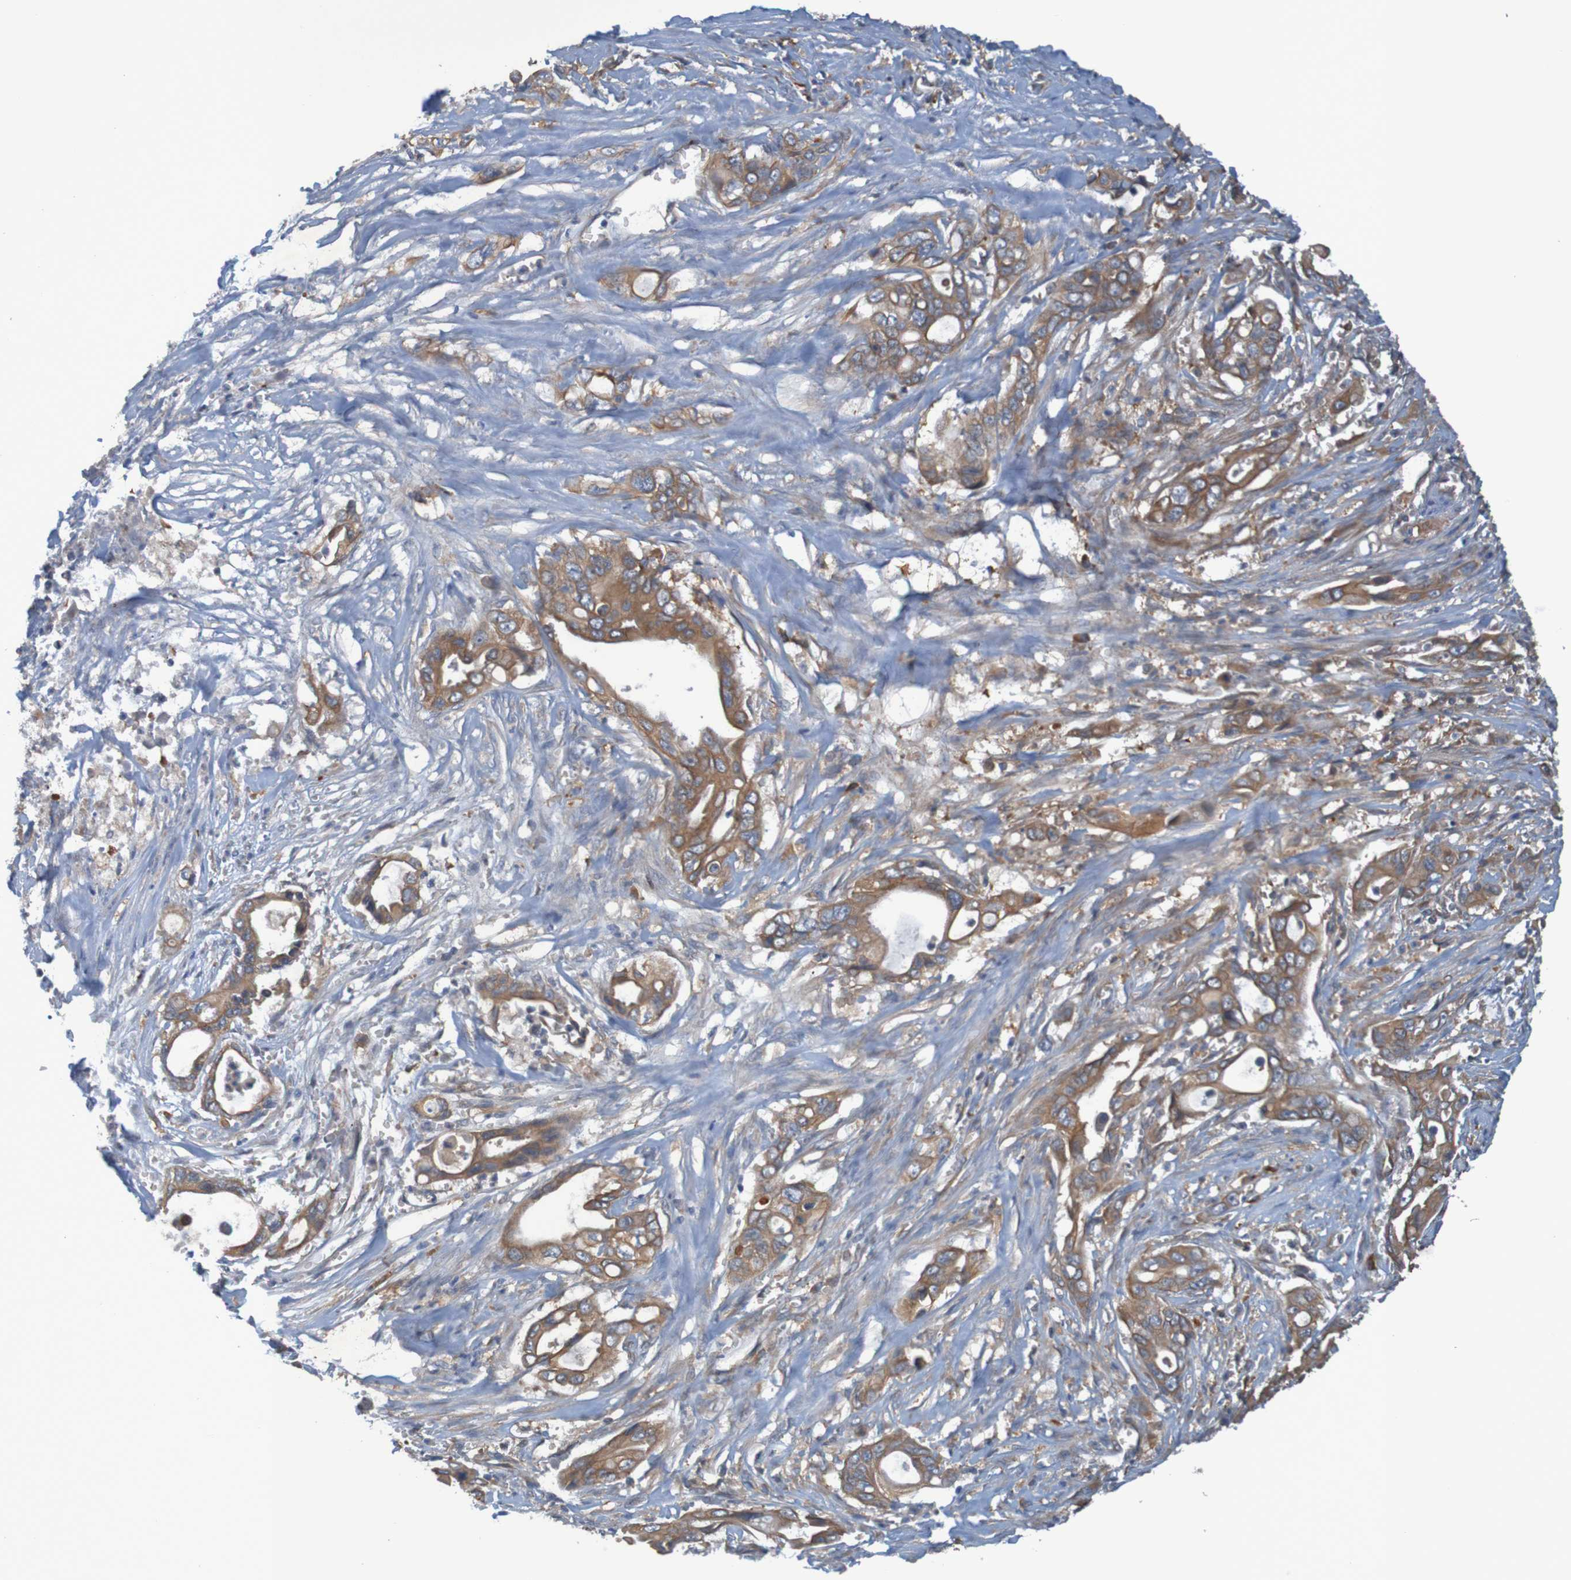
{"staining": {"intensity": "moderate", "quantity": ">75%", "location": "cytoplasmic/membranous"}, "tissue": "pancreatic cancer", "cell_type": "Tumor cells", "image_type": "cancer", "snomed": [{"axis": "morphology", "description": "Adenocarcinoma, NOS"}, {"axis": "topography", "description": "Pancreas"}], "caption": "An immunohistochemistry micrograph of neoplastic tissue is shown. Protein staining in brown highlights moderate cytoplasmic/membranous positivity in pancreatic cancer (adenocarcinoma) within tumor cells.", "gene": "DNAJC4", "patient": {"sex": "male", "age": 59}}